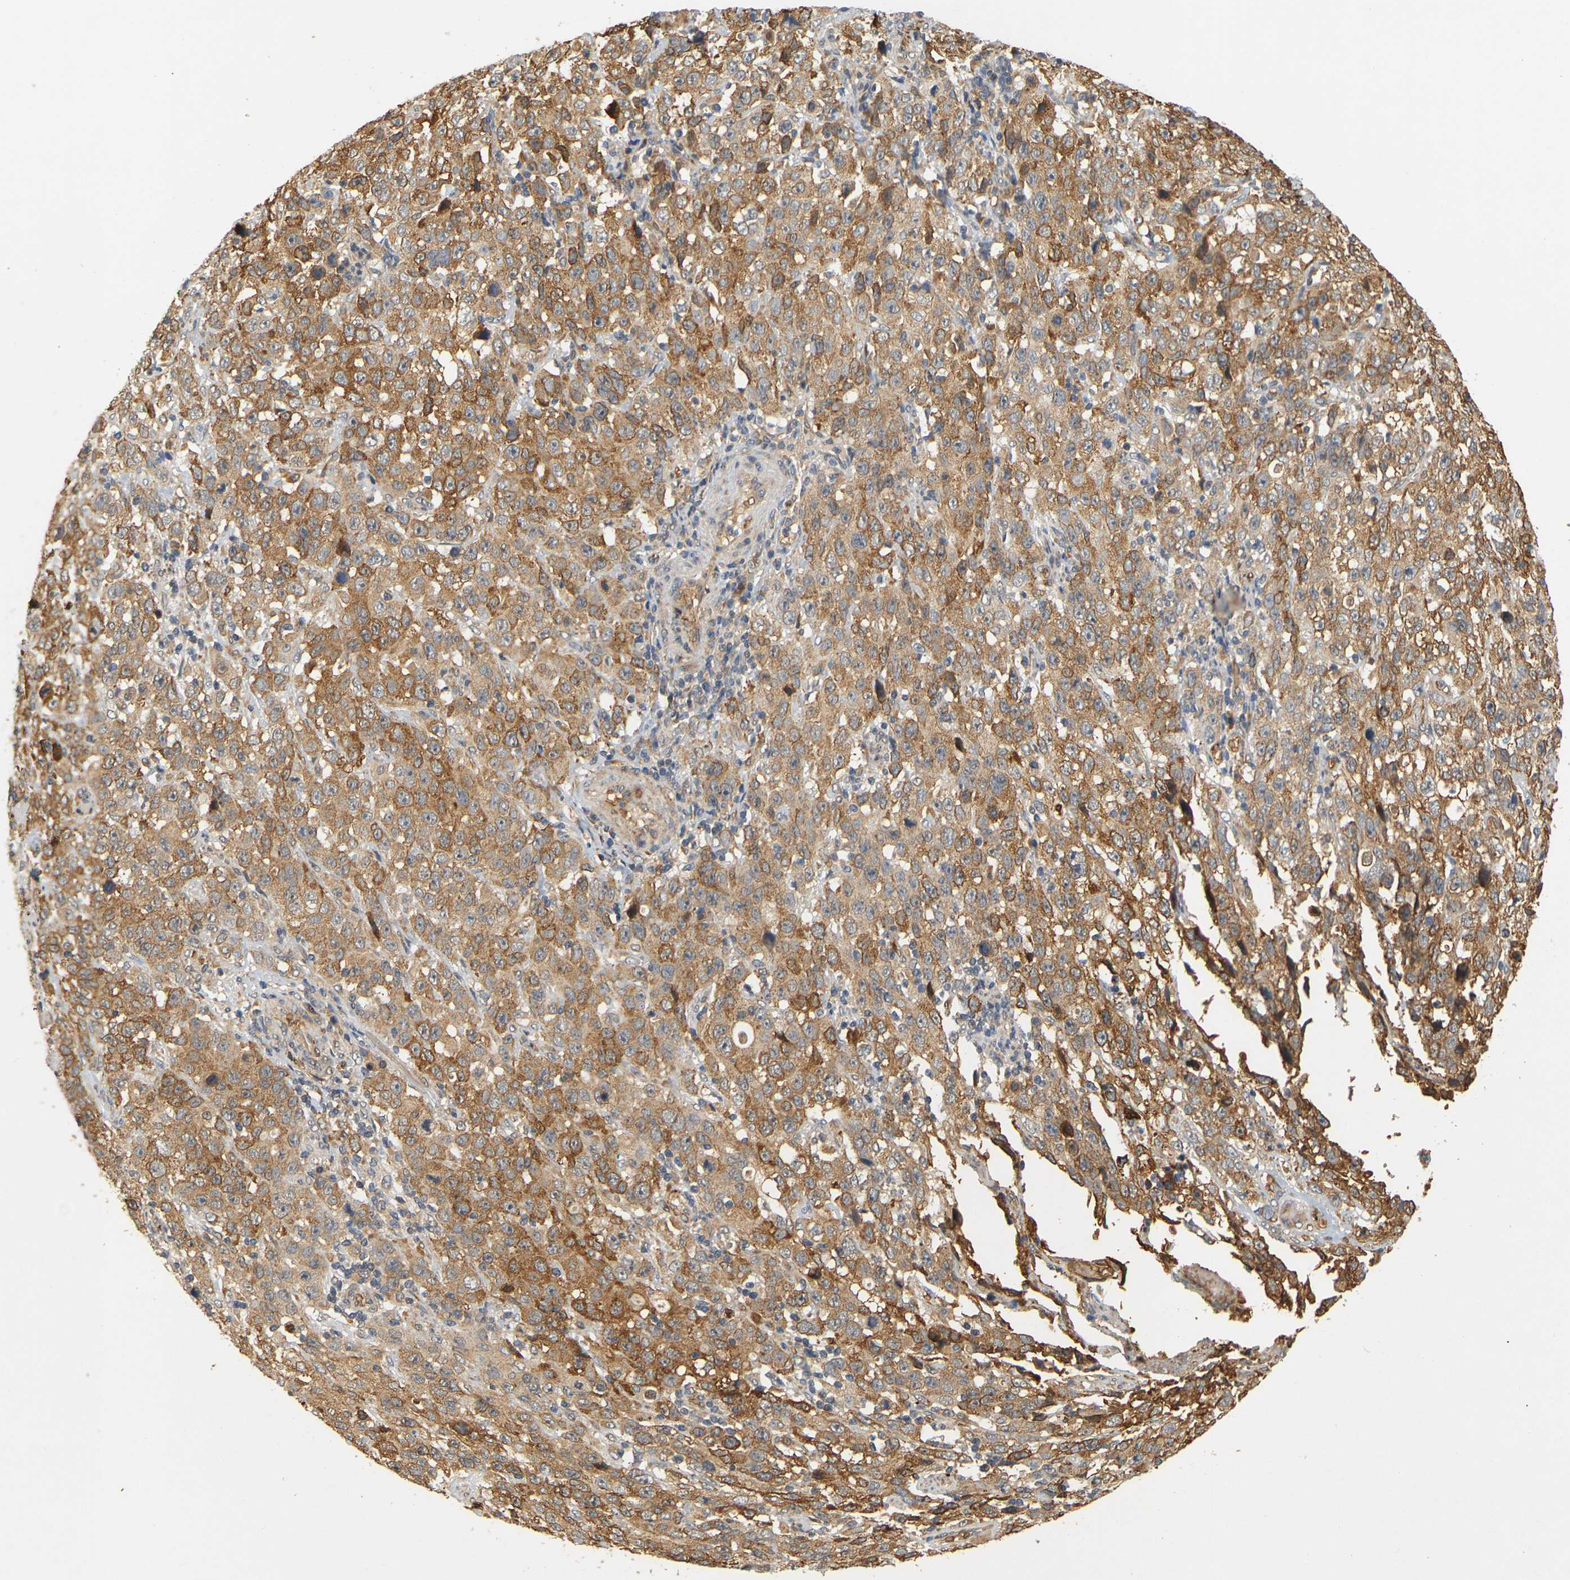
{"staining": {"intensity": "moderate", "quantity": ">75%", "location": "cytoplasmic/membranous"}, "tissue": "stomach cancer", "cell_type": "Tumor cells", "image_type": "cancer", "snomed": [{"axis": "morphology", "description": "Normal tissue, NOS"}, {"axis": "morphology", "description": "Adenocarcinoma, NOS"}, {"axis": "topography", "description": "Stomach"}], "caption": "The immunohistochemical stain labels moderate cytoplasmic/membranous staining in tumor cells of stomach cancer tissue.", "gene": "MEGF9", "patient": {"sex": "male", "age": 48}}